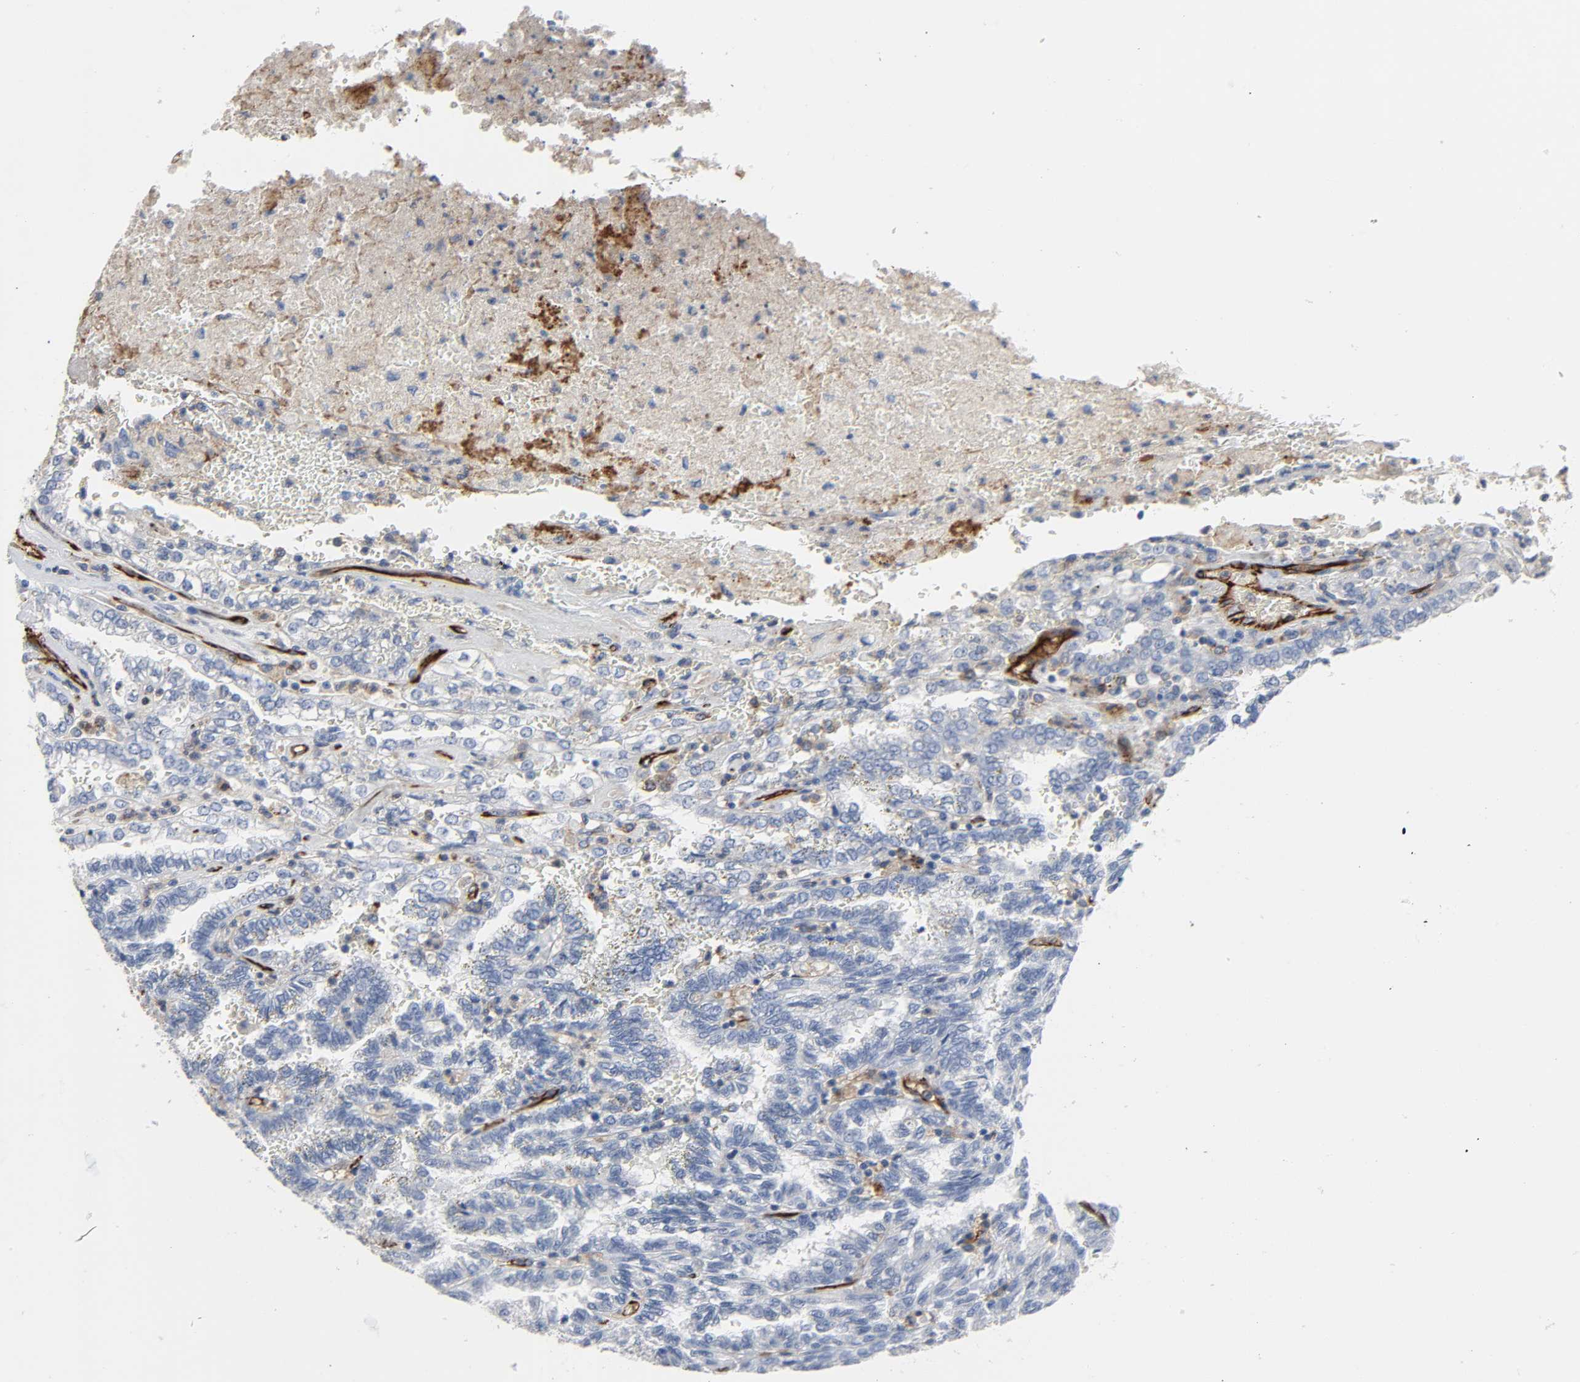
{"staining": {"intensity": "negative", "quantity": "none", "location": "none"}, "tissue": "renal cancer", "cell_type": "Tumor cells", "image_type": "cancer", "snomed": [{"axis": "morphology", "description": "Inflammation, NOS"}, {"axis": "morphology", "description": "Adenocarcinoma, NOS"}, {"axis": "topography", "description": "Kidney"}], "caption": "The immunohistochemistry (IHC) image has no significant expression in tumor cells of adenocarcinoma (renal) tissue.", "gene": "PECAM1", "patient": {"sex": "male", "age": 68}}